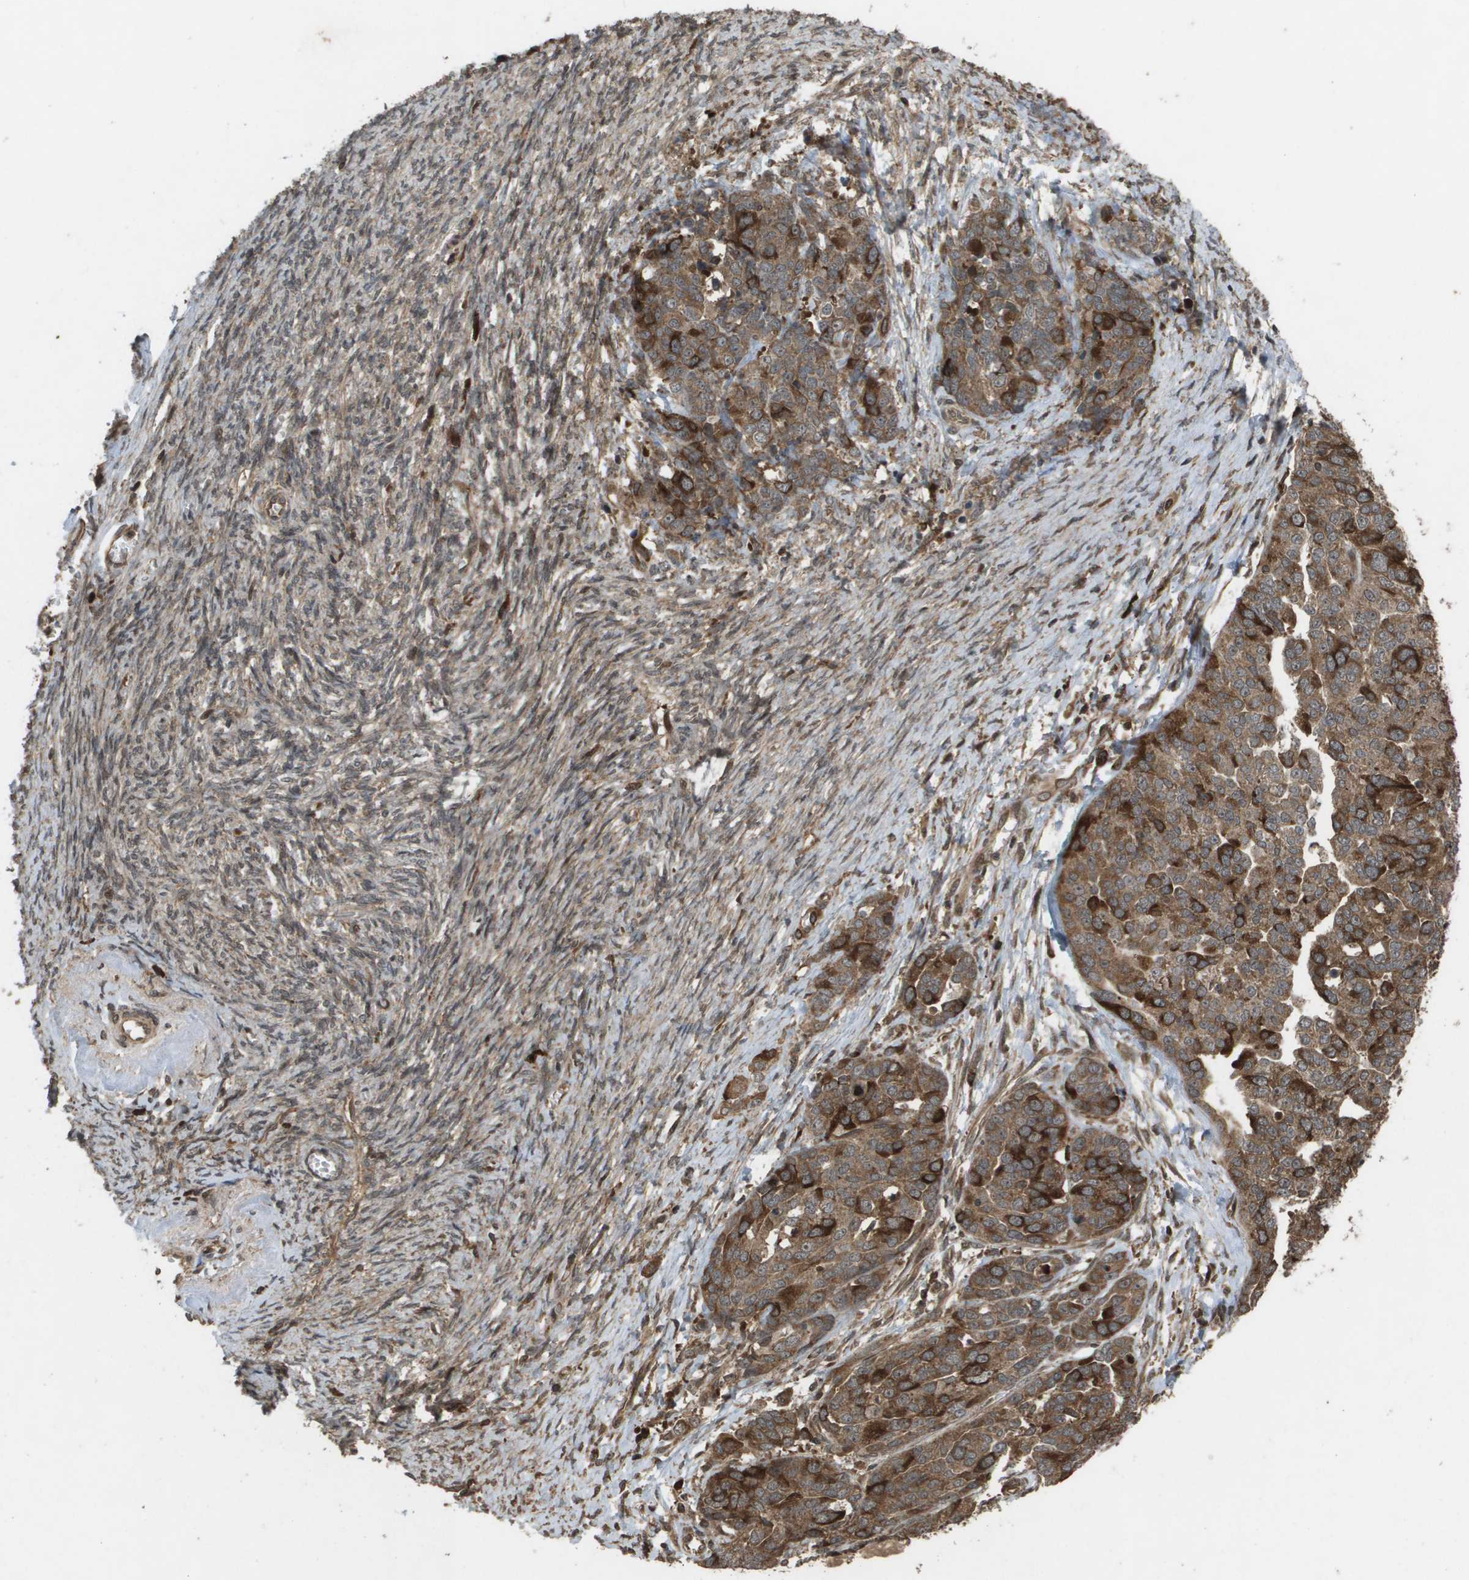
{"staining": {"intensity": "strong", "quantity": ">75%", "location": "cytoplasmic/membranous"}, "tissue": "ovarian cancer", "cell_type": "Tumor cells", "image_type": "cancer", "snomed": [{"axis": "morphology", "description": "Cystadenocarcinoma, serous, NOS"}, {"axis": "topography", "description": "Ovary"}], "caption": "The photomicrograph reveals a brown stain indicating the presence of a protein in the cytoplasmic/membranous of tumor cells in ovarian serous cystadenocarcinoma.", "gene": "KIF11", "patient": {"sex": "female", "age": 44}}